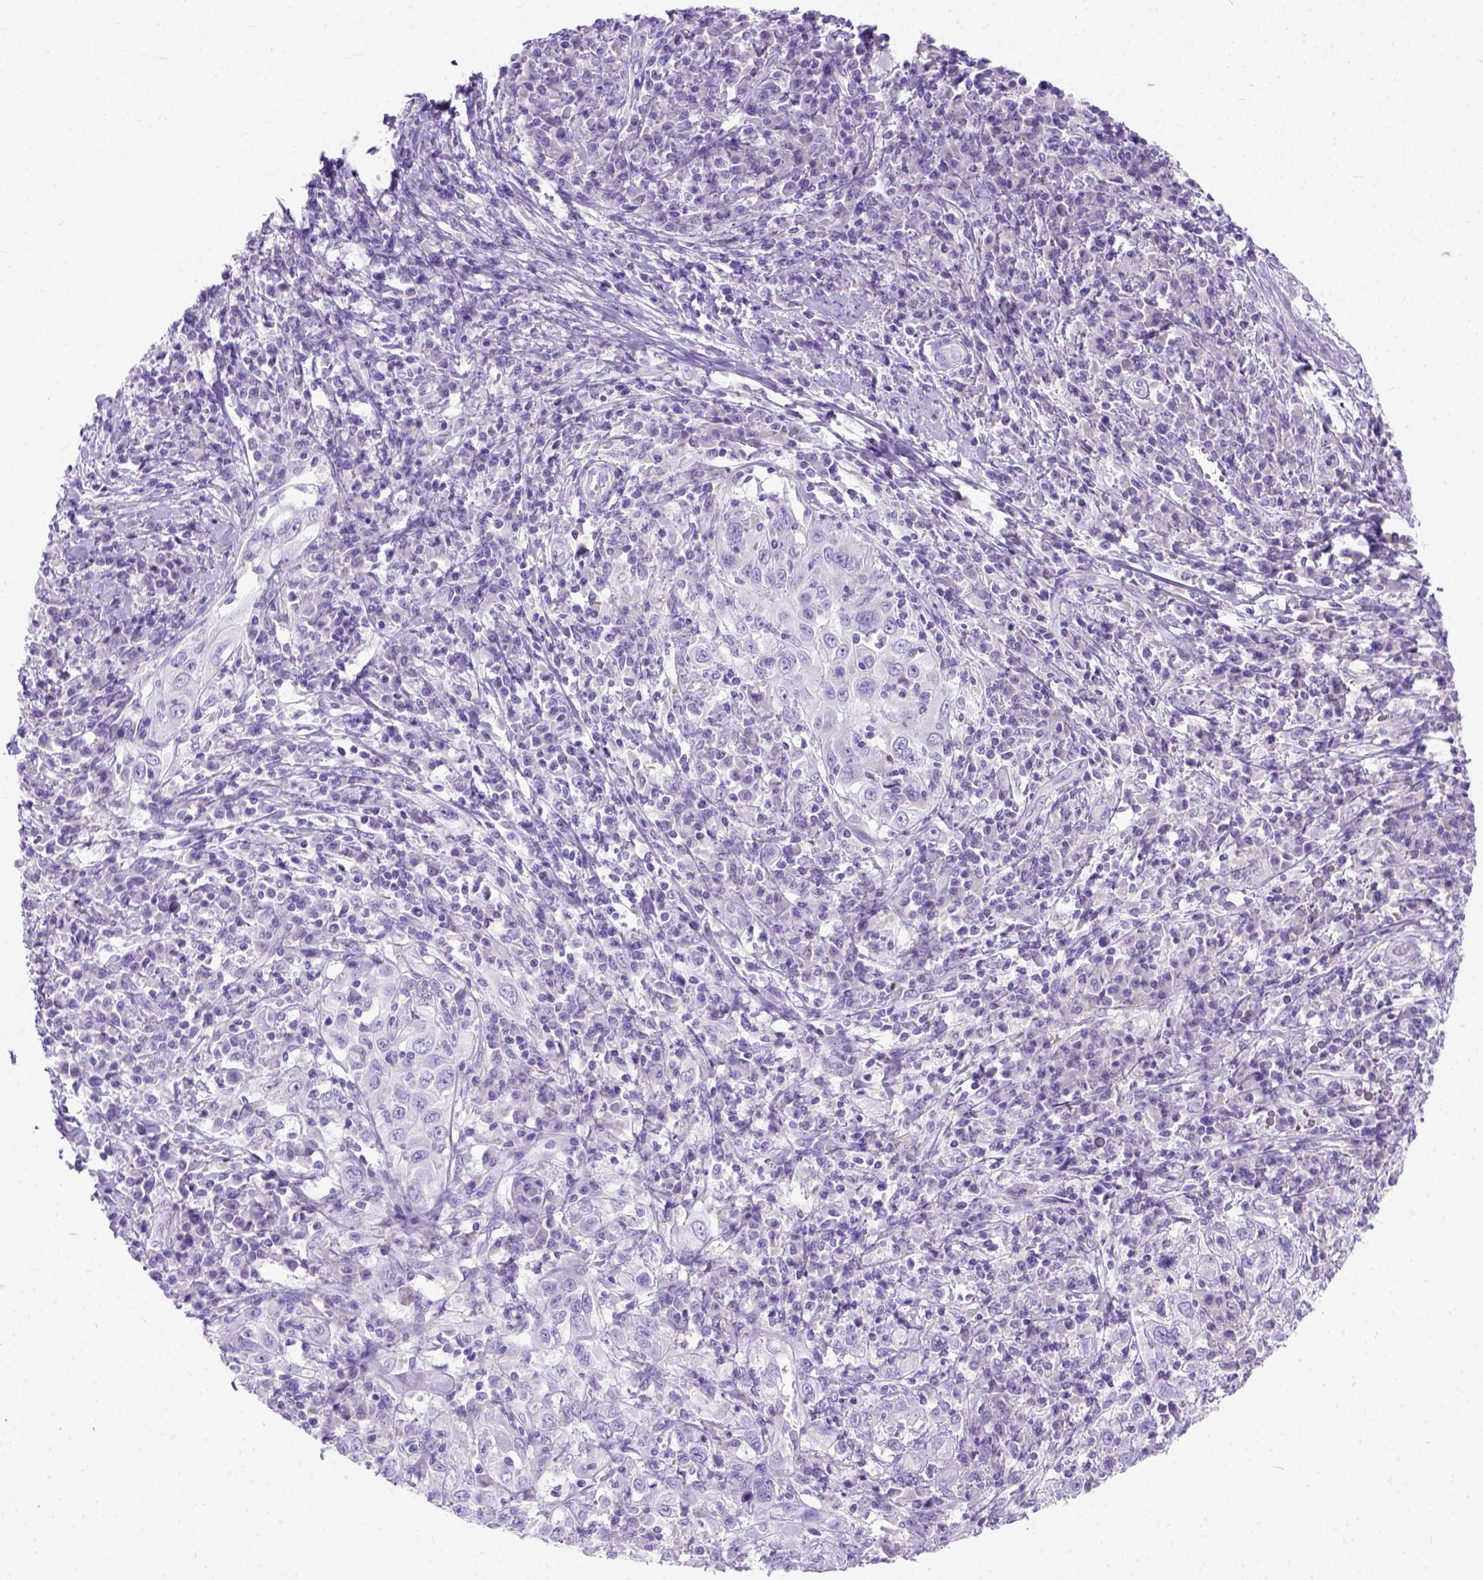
{"staining": {"intensity": "negative", "quantity": "none", "location": "none"}, "tissue": "cervical cancer", "cell_type": "Tumor cells", "image_type": "cancer", "snomed": [{"axis": "morphology", "description": "Squamous cell carcinoma, NOS"}, {"axis": "topography", "description": "Cervix"}], "caption": "Immunohistochemistry photomicrograph of cervical cancer stained for a protein (brown), which reveals no positivity in tumor cells.", "gene": "ODAD3", "patient": {"sex": "female", "age": 46}}